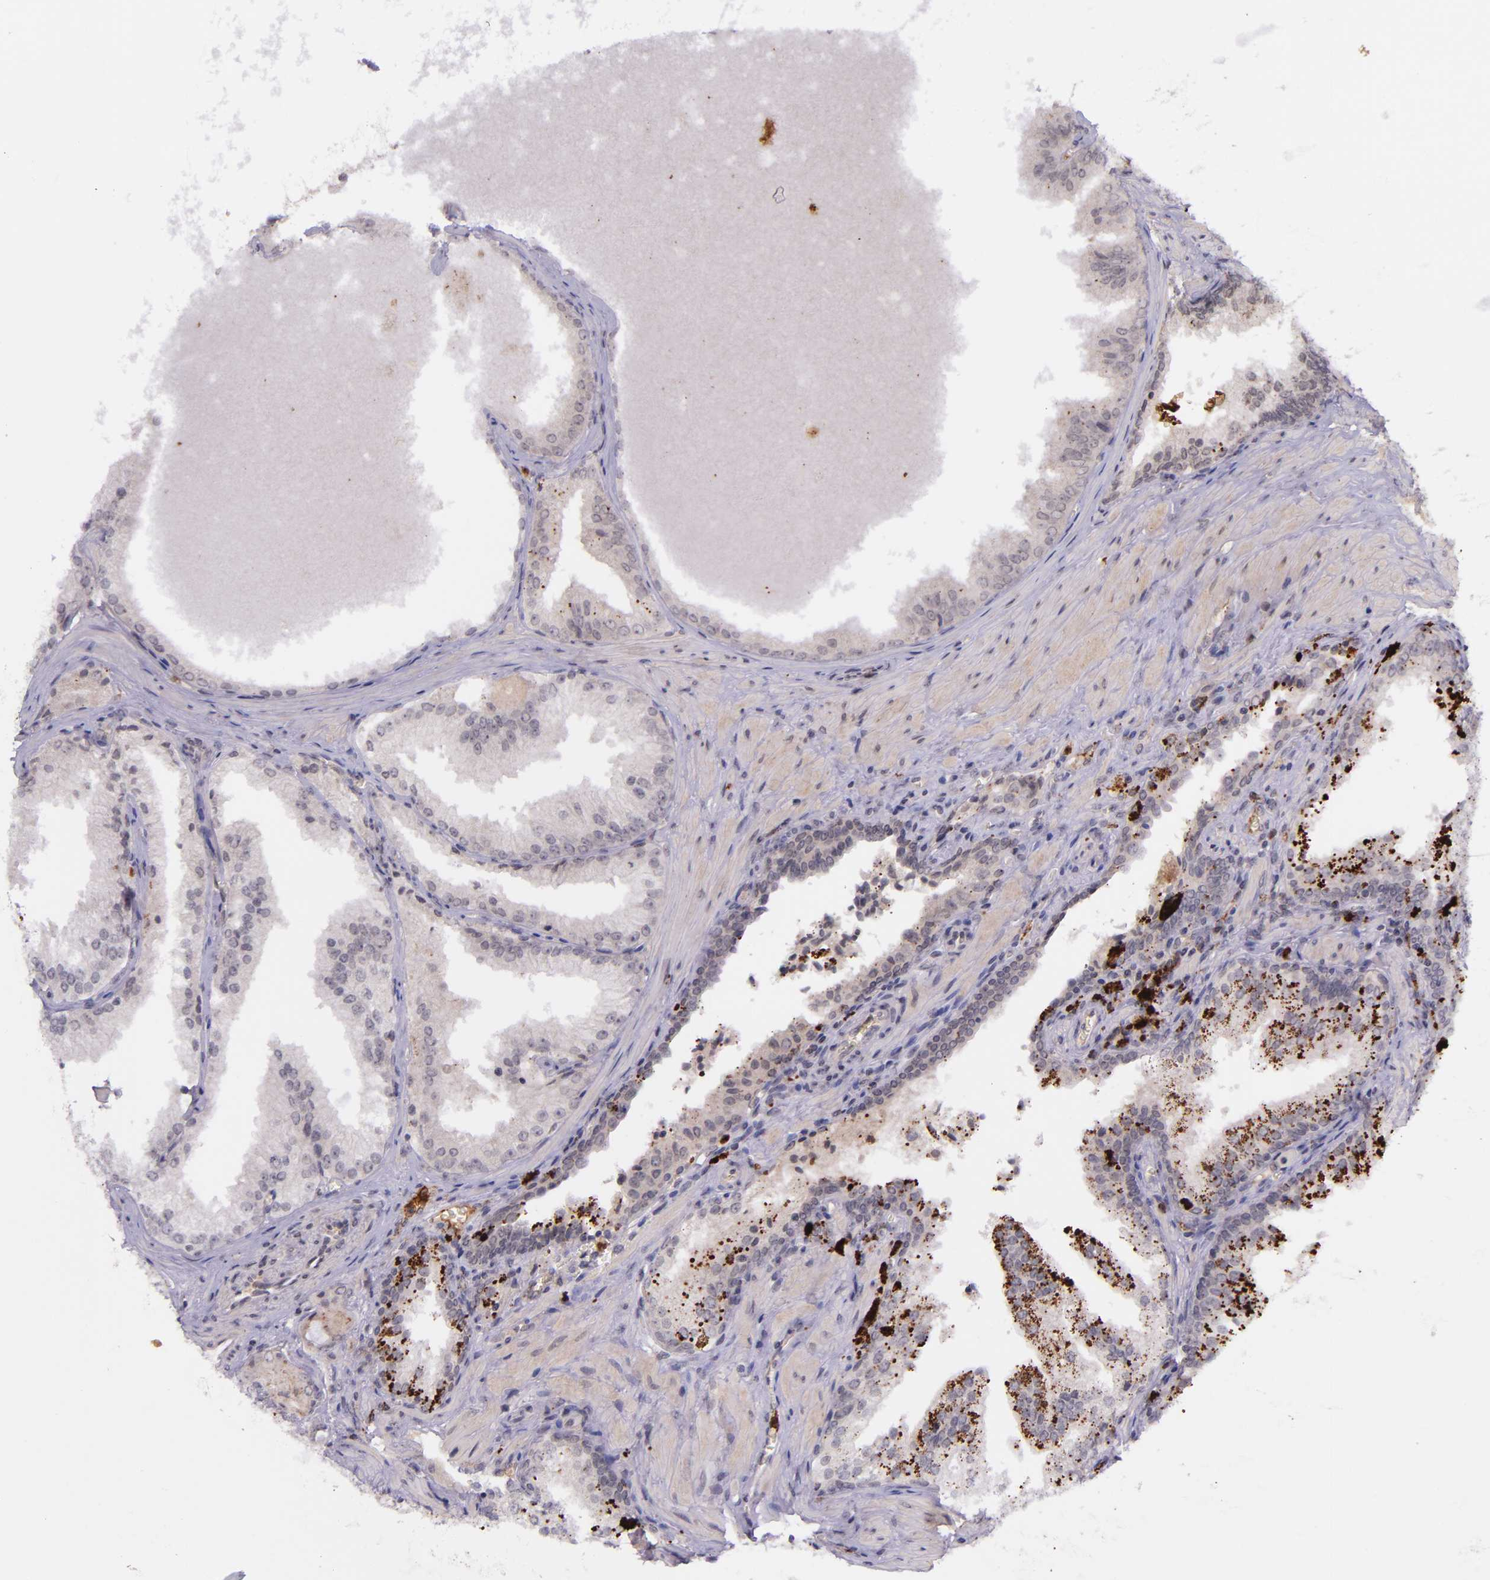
{"staining": {"intensity": "negative", "quantity": "none", "location": "none"}, "tissue": "prostate cancer", "cell_type": "Tumor cells", "image_type": "cancer", "snomed": [{"axis": "morphology", "description": "Adenocarcinoma, Medium grade"}, {"axis": "topography", "description": "Prostate"}], "caption": "IHC histopathology image of prostate cancer (adenocarcinoma (medium-grade)) stained for a protein (brown), which shows no staining in tumor cells.", "gene": "SELL", "patient": {"sex": "male", "age": 64}}